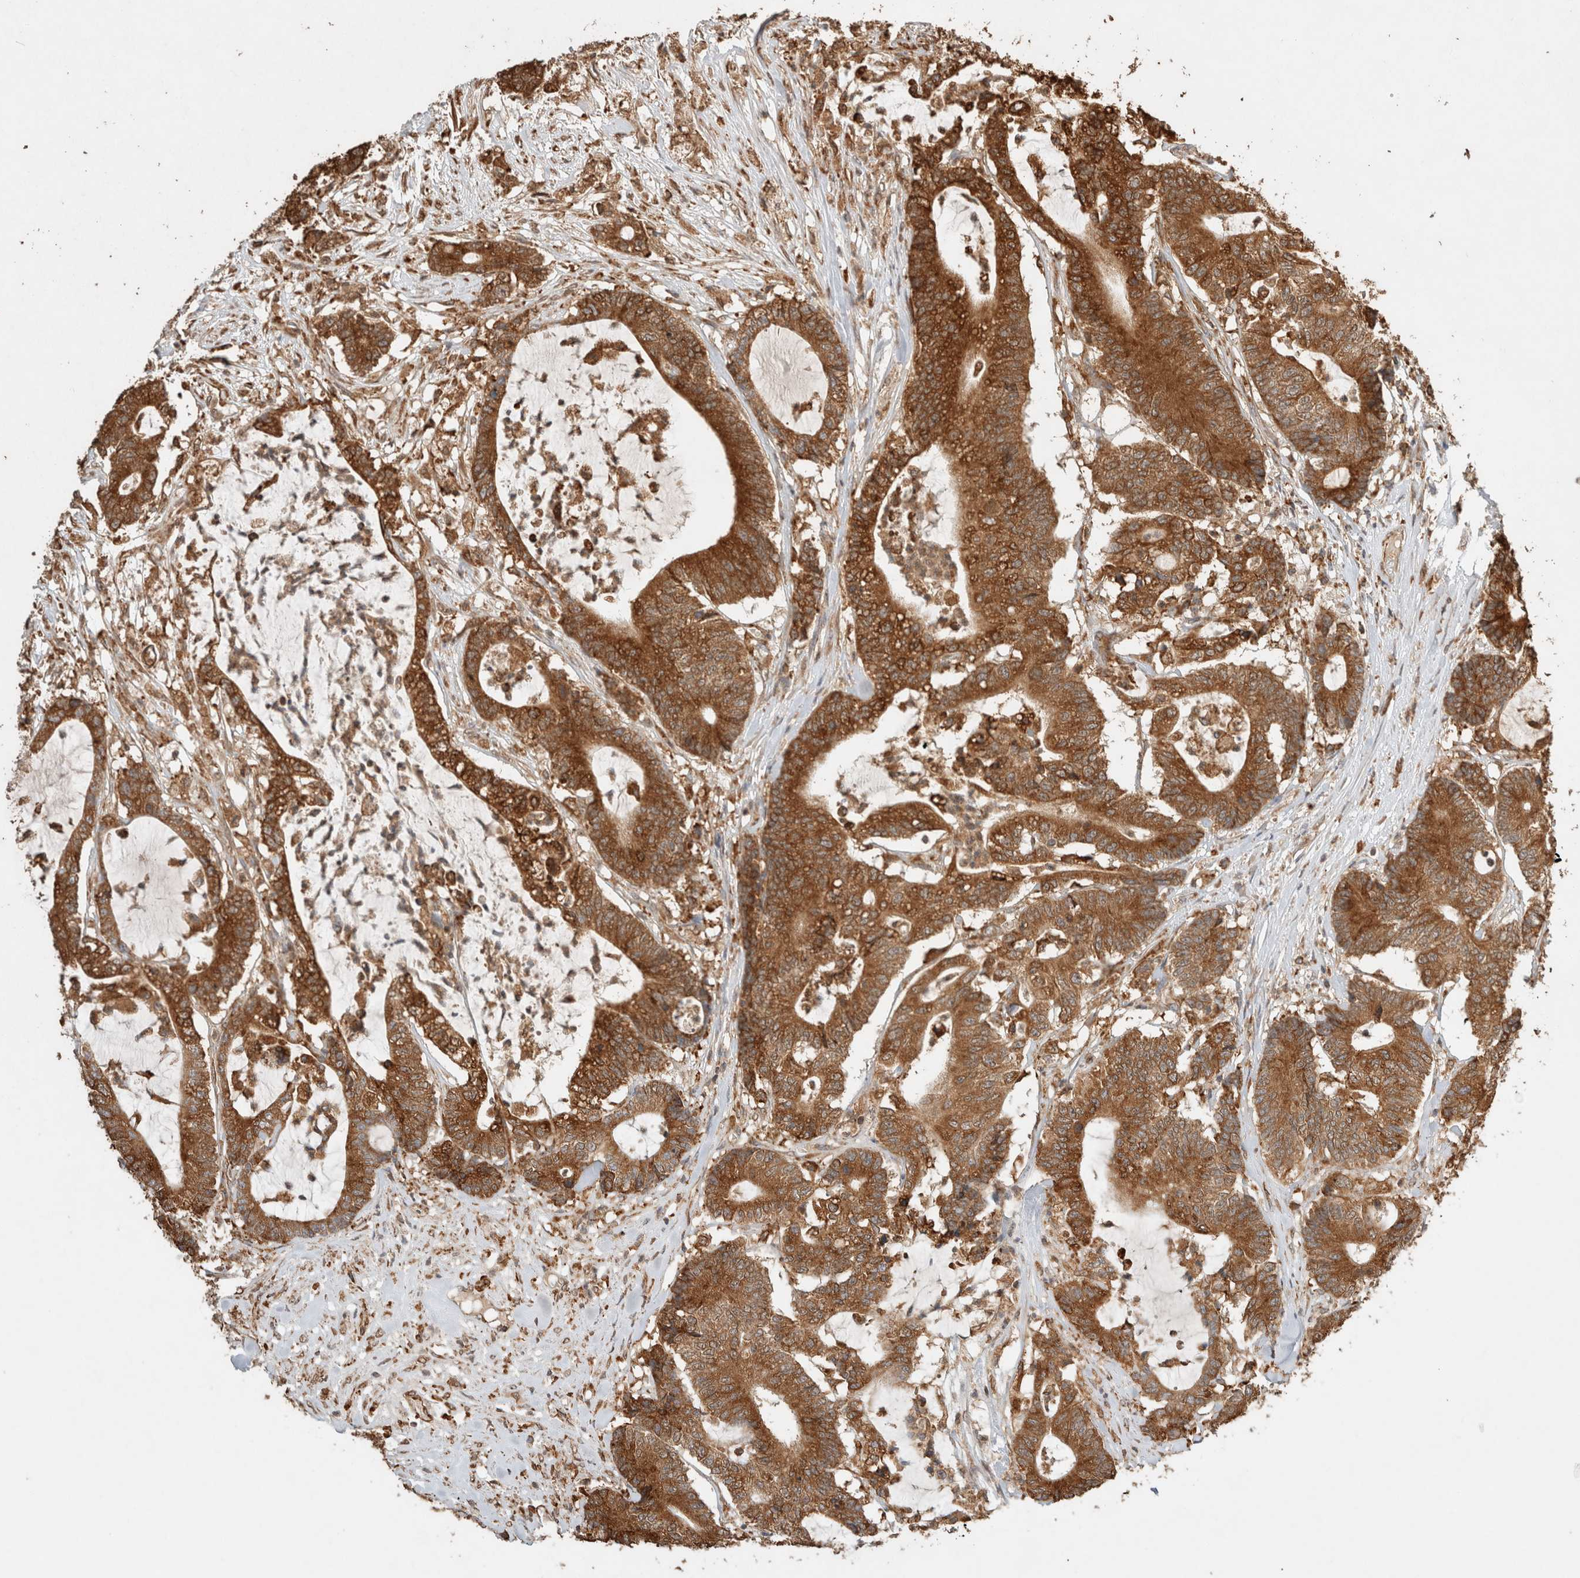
{"staining": {"intensity": "moderate", "quantity": ">75%", "location": "cytoplasmic/membranous"}, "tissue": "colorectal cancer", "cell_type": "Tumor cells", "image_type": "cancer", "snomed": [{"axis": "morphology", "description": "Adenocarcinoma, NOS"}, {"axis": "topography", "description": "Colon"}], "caption": "Moderate cytoplasmic/membranous staining is identified in about >75% of tumor cells in colorectal adenocarcinoma. The staining was performed using DAB (3,3'-diaminobenzidine) to visualize the protein expression in brown, while the nuclei were stained in blue with hematoxylin (Magnification: 20x).", "gene": "ERAP1", "patient": {"sex": "female", "age": 84}}